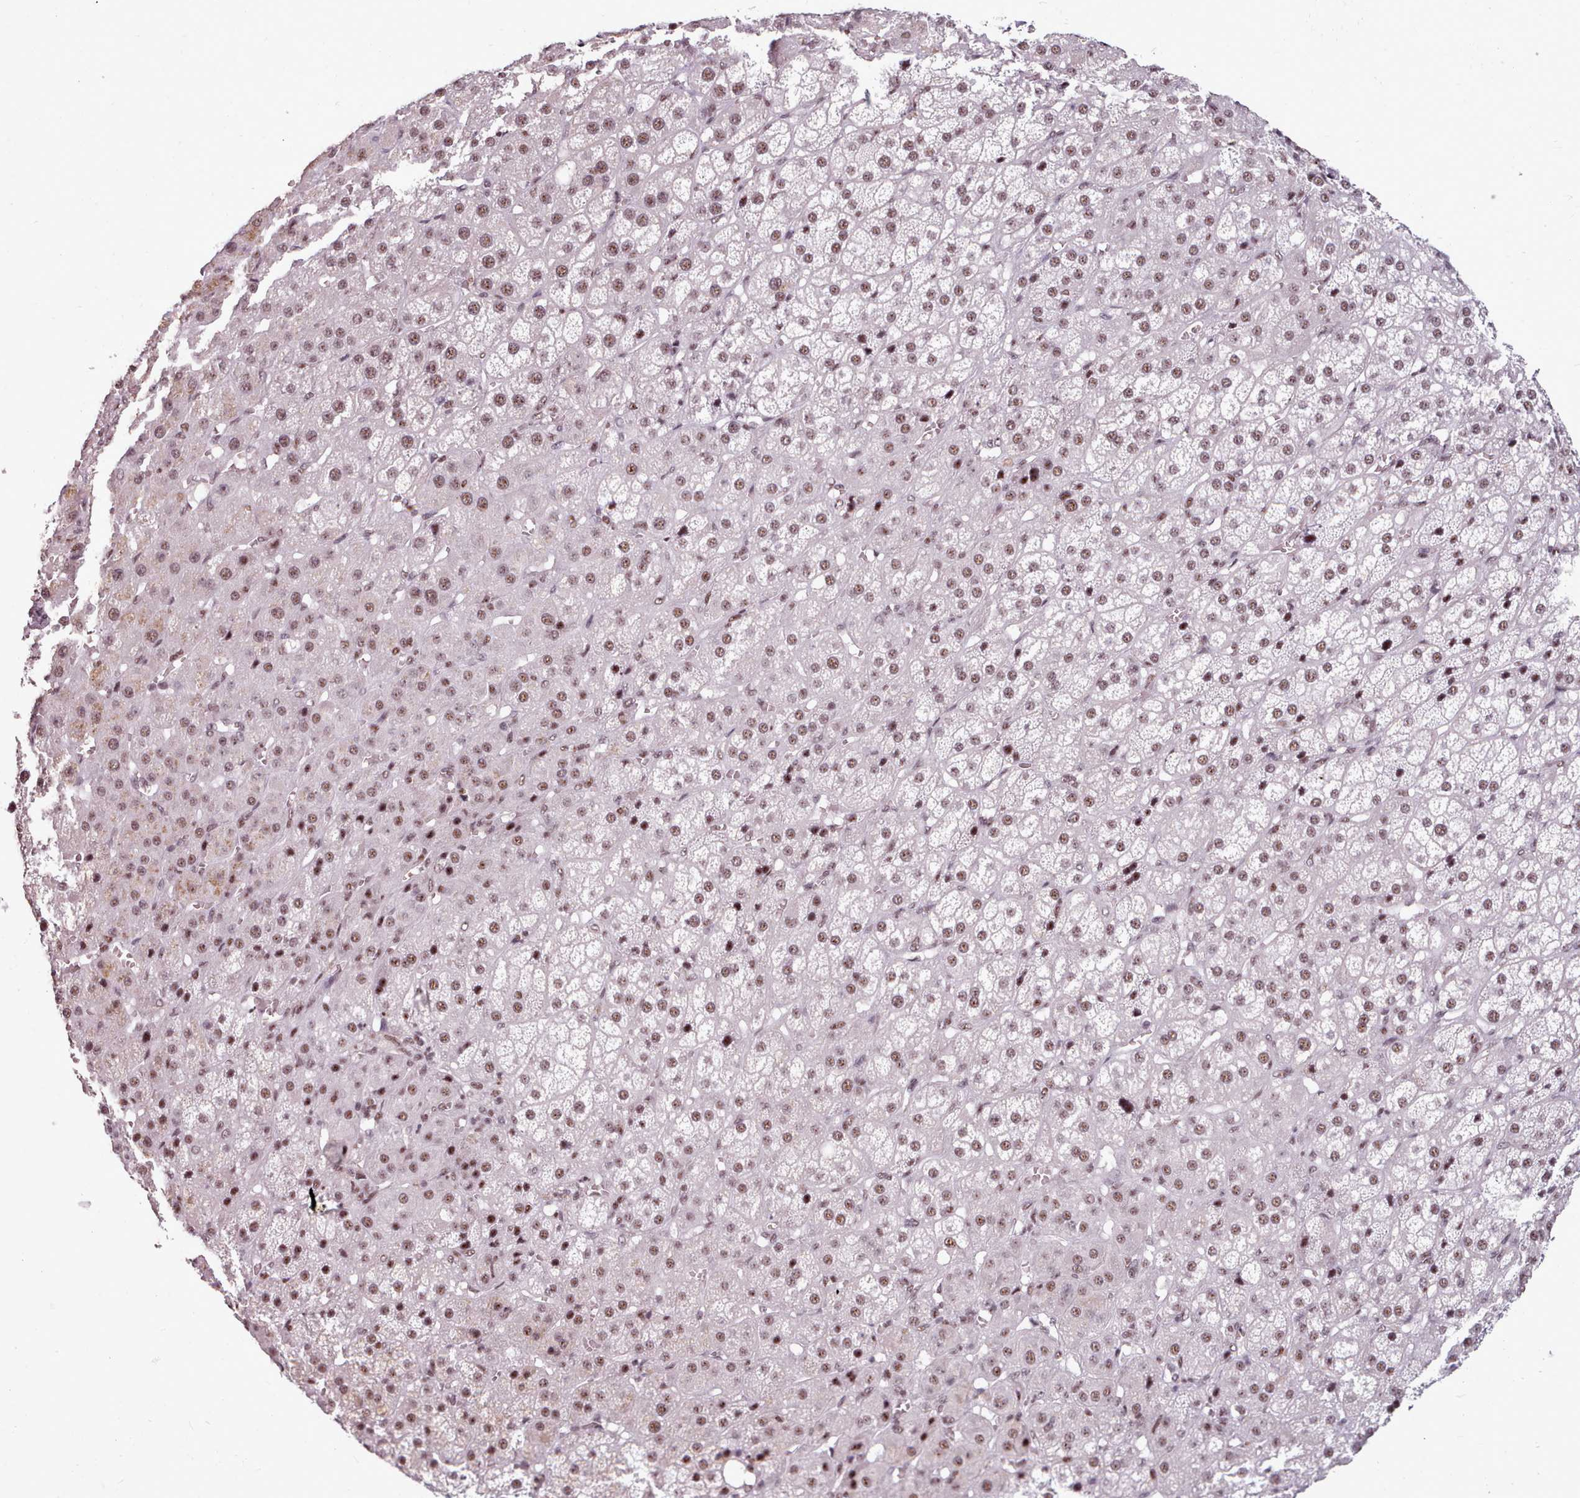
{"staining": {"intensity": "moderate", "quantity": ">75%", "location": "nuclear"}, "tissue": "adrenal gland", "cell_type": "Glandular cells", "image_type": "normal", "snomed": [{"axis": "morphology", "description": "Normal tissue, NOS"}, {"axis": "topography", "description": "Adrenal gland"}], "caption": "Adrenal gland stained for a protein exhibits moderate nuclear positivity in glandular cells. (DAB (3,3'-diaminobenzidine) IHC, brown staining for protein, blue staining for nuclei).", "gene": "SRRM1", "patient": {"sex": "female", "age": 57}}